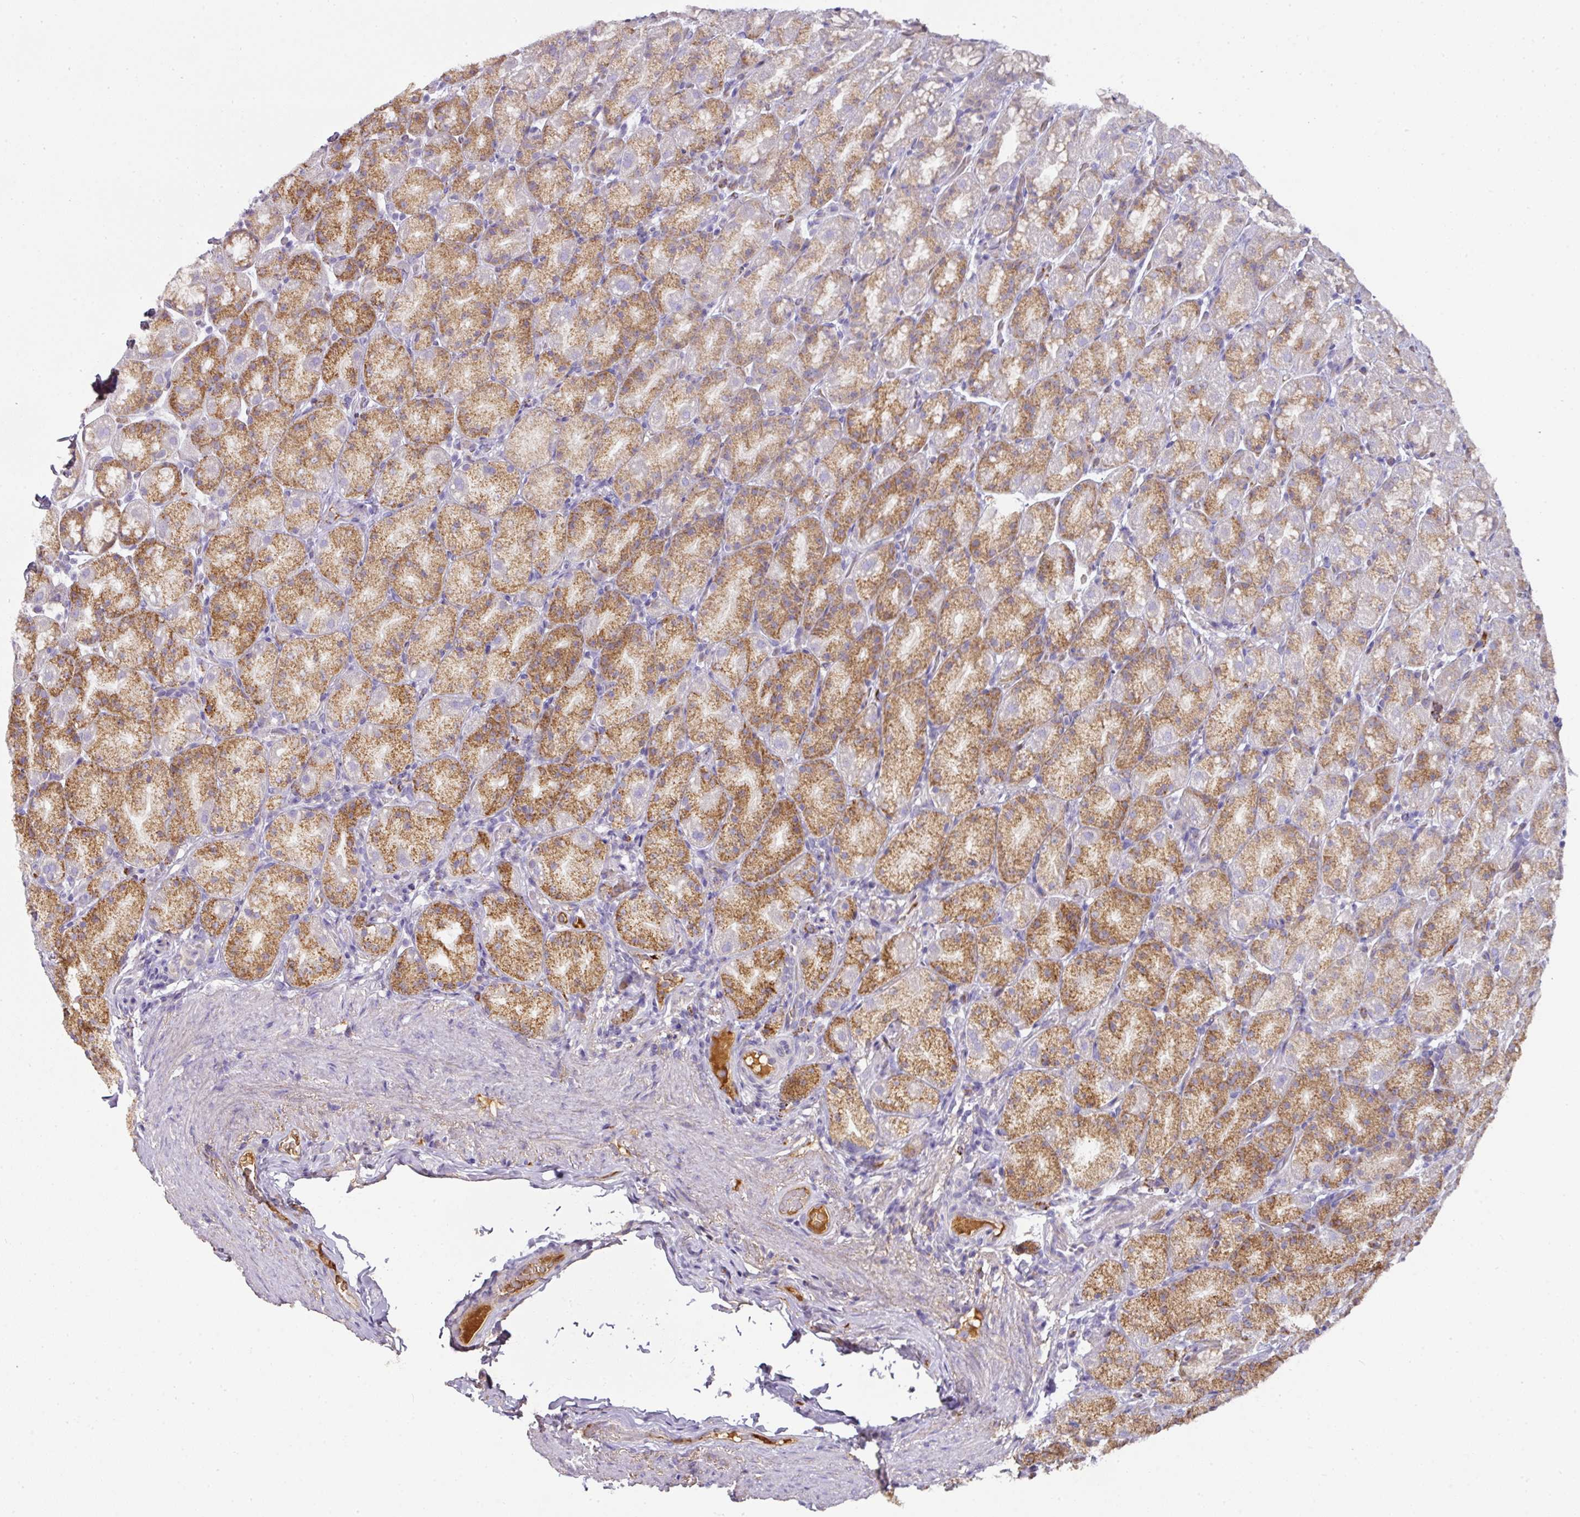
{"staining": {"intensity": "moderate", "quantity": "25%-75%", "location": "cytoplasmic/membranous"}, "tissue": "stomach", "cell_type": "Glandular cells", "image_type": "normal", "snomed": [{"axis": "morphology", "description": "Normal tissue, NOS"}, {"axis": "topography", "description": "Stomach, upper"}, {"axis": "topography", "description": "Stomach"}], "caption": "Protein expression analysis of normal stomach displays moderate cytoplasmic/membranous positivity in approximately 25%-75% of glandular cells. (DAB (3,3'-diaminobenzidine) = brown stain, brightfield microscopy at high magnification).", "gene": "CCZ1B", "patient": {"sex": "male", "age": 68}}